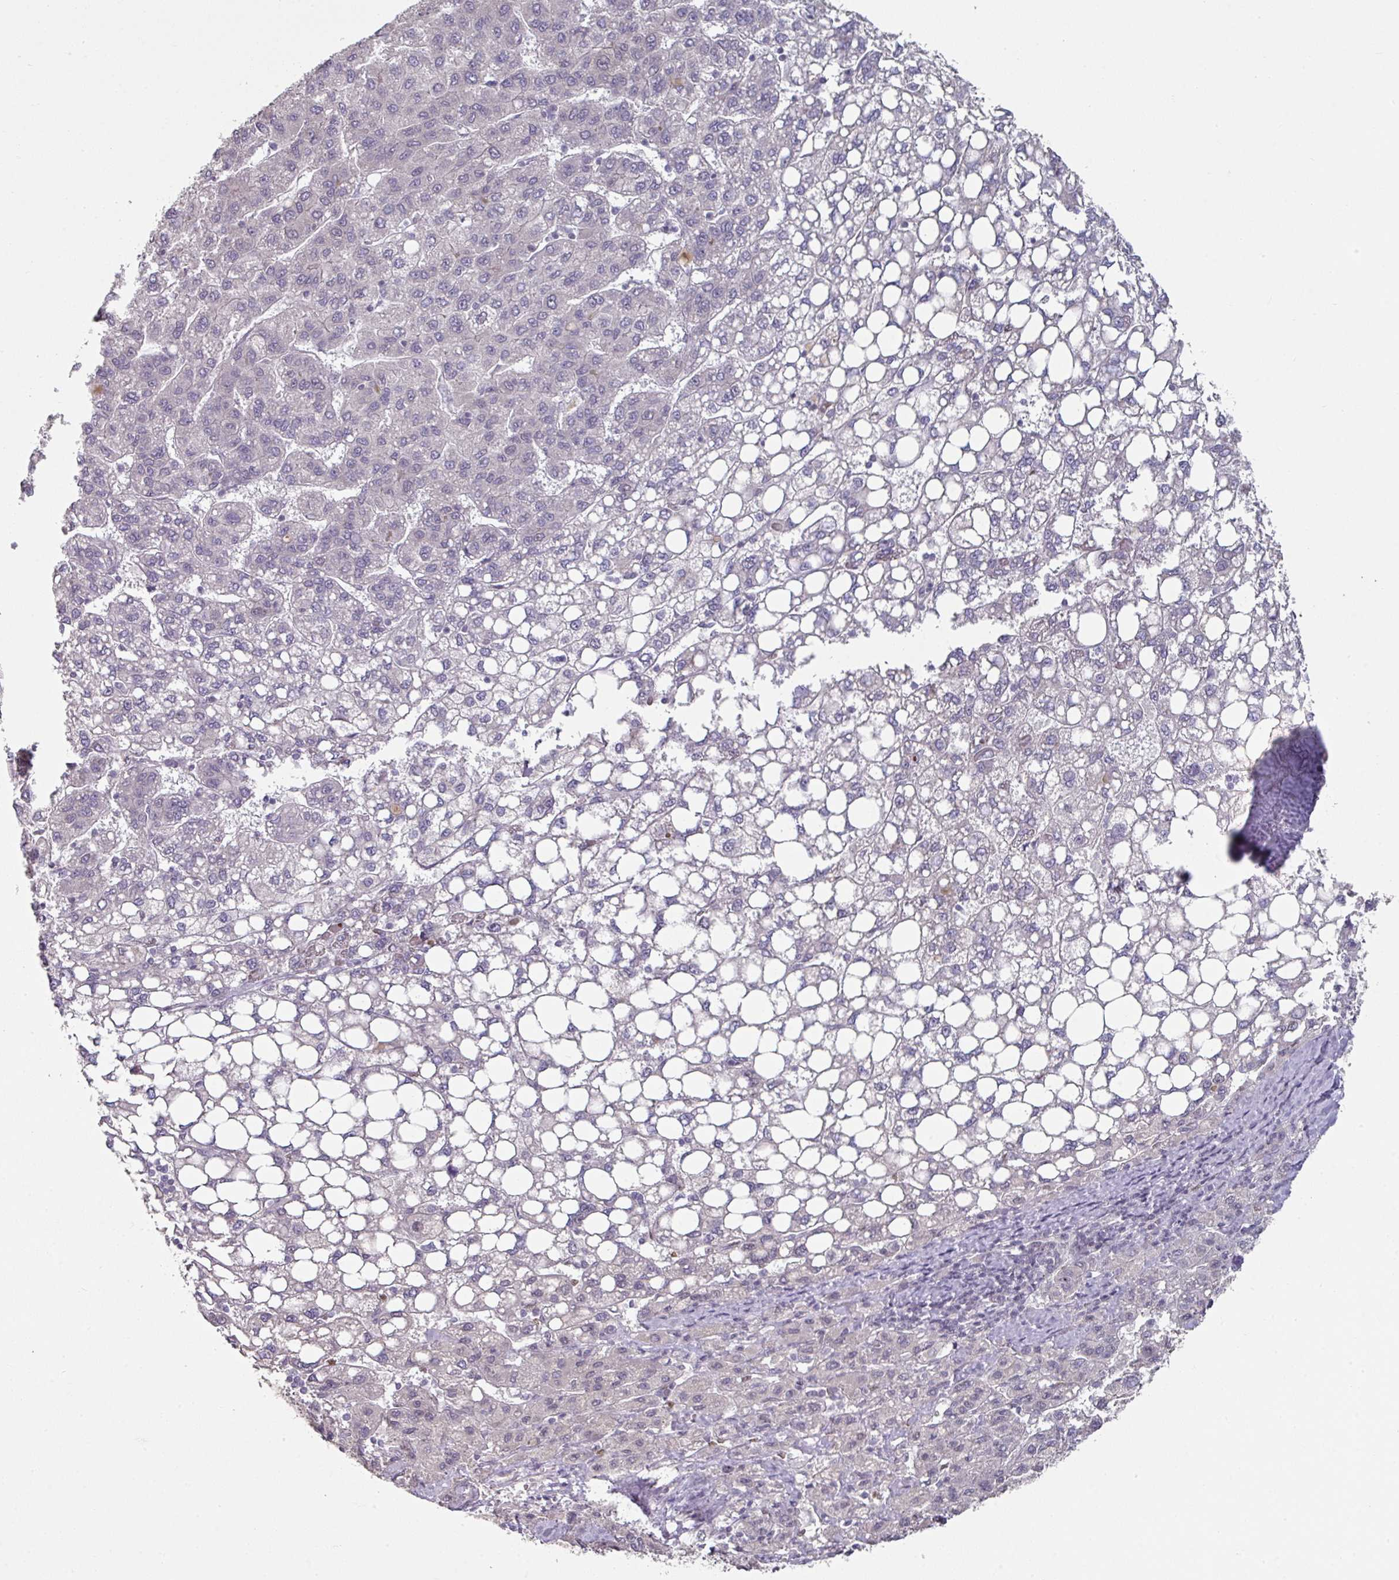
{"staining": {"intensity": "negative", "quantity": "none", "location": "none"}, "tissue": "liver cancer", "cell_type": "Tumor cells", "image_type": "cancer", "snomed": [{"axis": "morphology", "description": "Carcinoma, Hepatocellular, NOS"}, {"axis": "topography", "description": "Liver"}], "caption": "Tumor cells are negative for protein expression in human liver cancer (hepatocellular carcinoma). (DAB immunohistochemistry (IHC), high magnification).", "gene": "ELK1", "patient": {"sex": "female", "age": 82}}